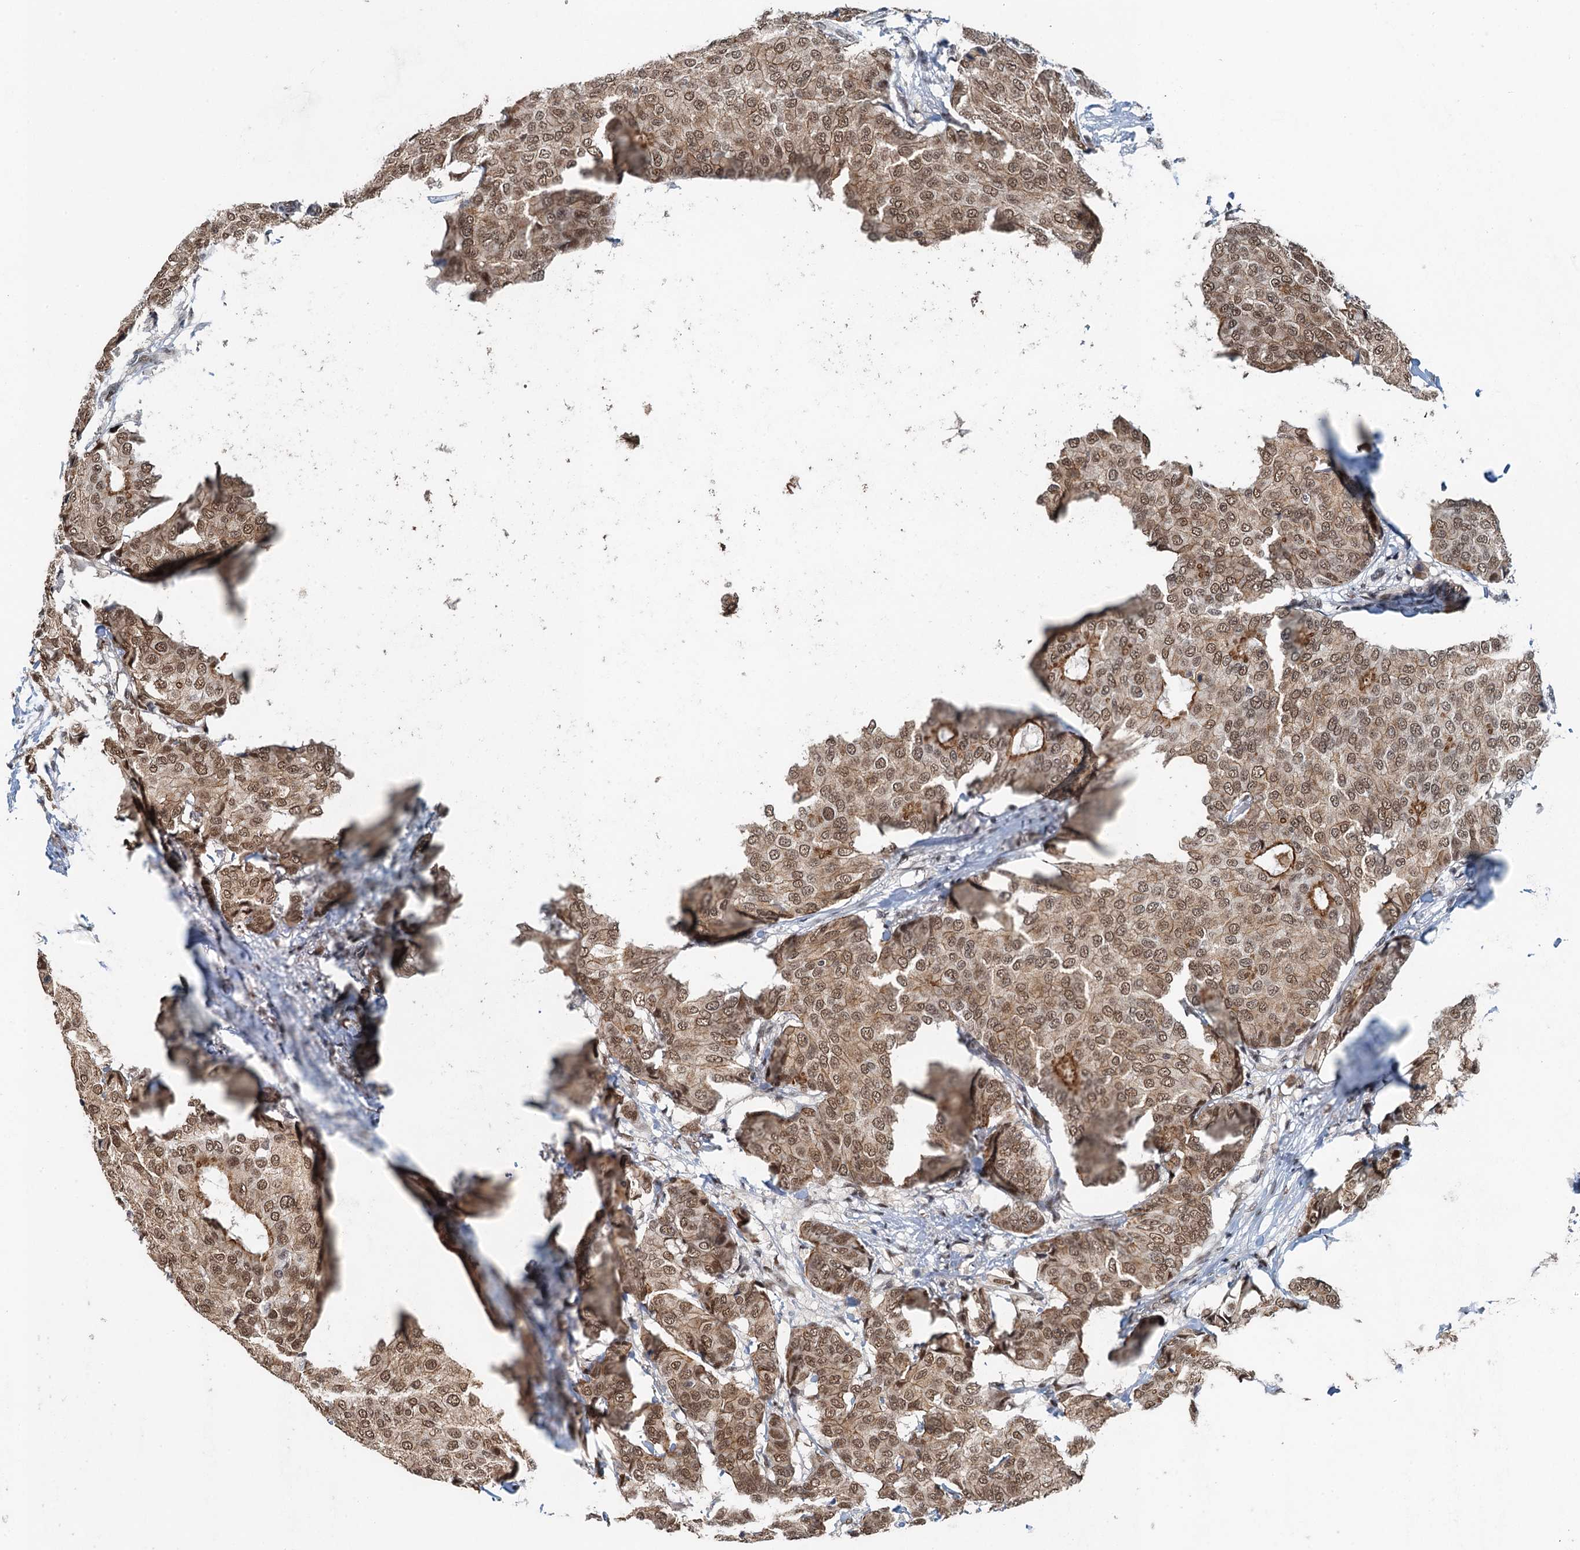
{"staining": {"intensity": "moderate", "quantity": ">75%", "location": "cytoplasmic/membranous,nuclear"}, "tissue": "breast cancer", "cell_type": "Tumor cells", "image_type": "cancer", "snomed": [{"axis": "morphology", "description": "Duct carcinoma"}, {"axis": "topography", "description": "Breast"}], "caption": "Protein staining reveals moderate cytoplasmic/membranous and nuclear positivity in about >75% of tumor cells in breast infiltrating ductal carcinoma. (brown staining indicates protein expression, while blue staining denotes nuclei).", "gene": "MTA3", "patient": {"sex": "female", "age": 75}}